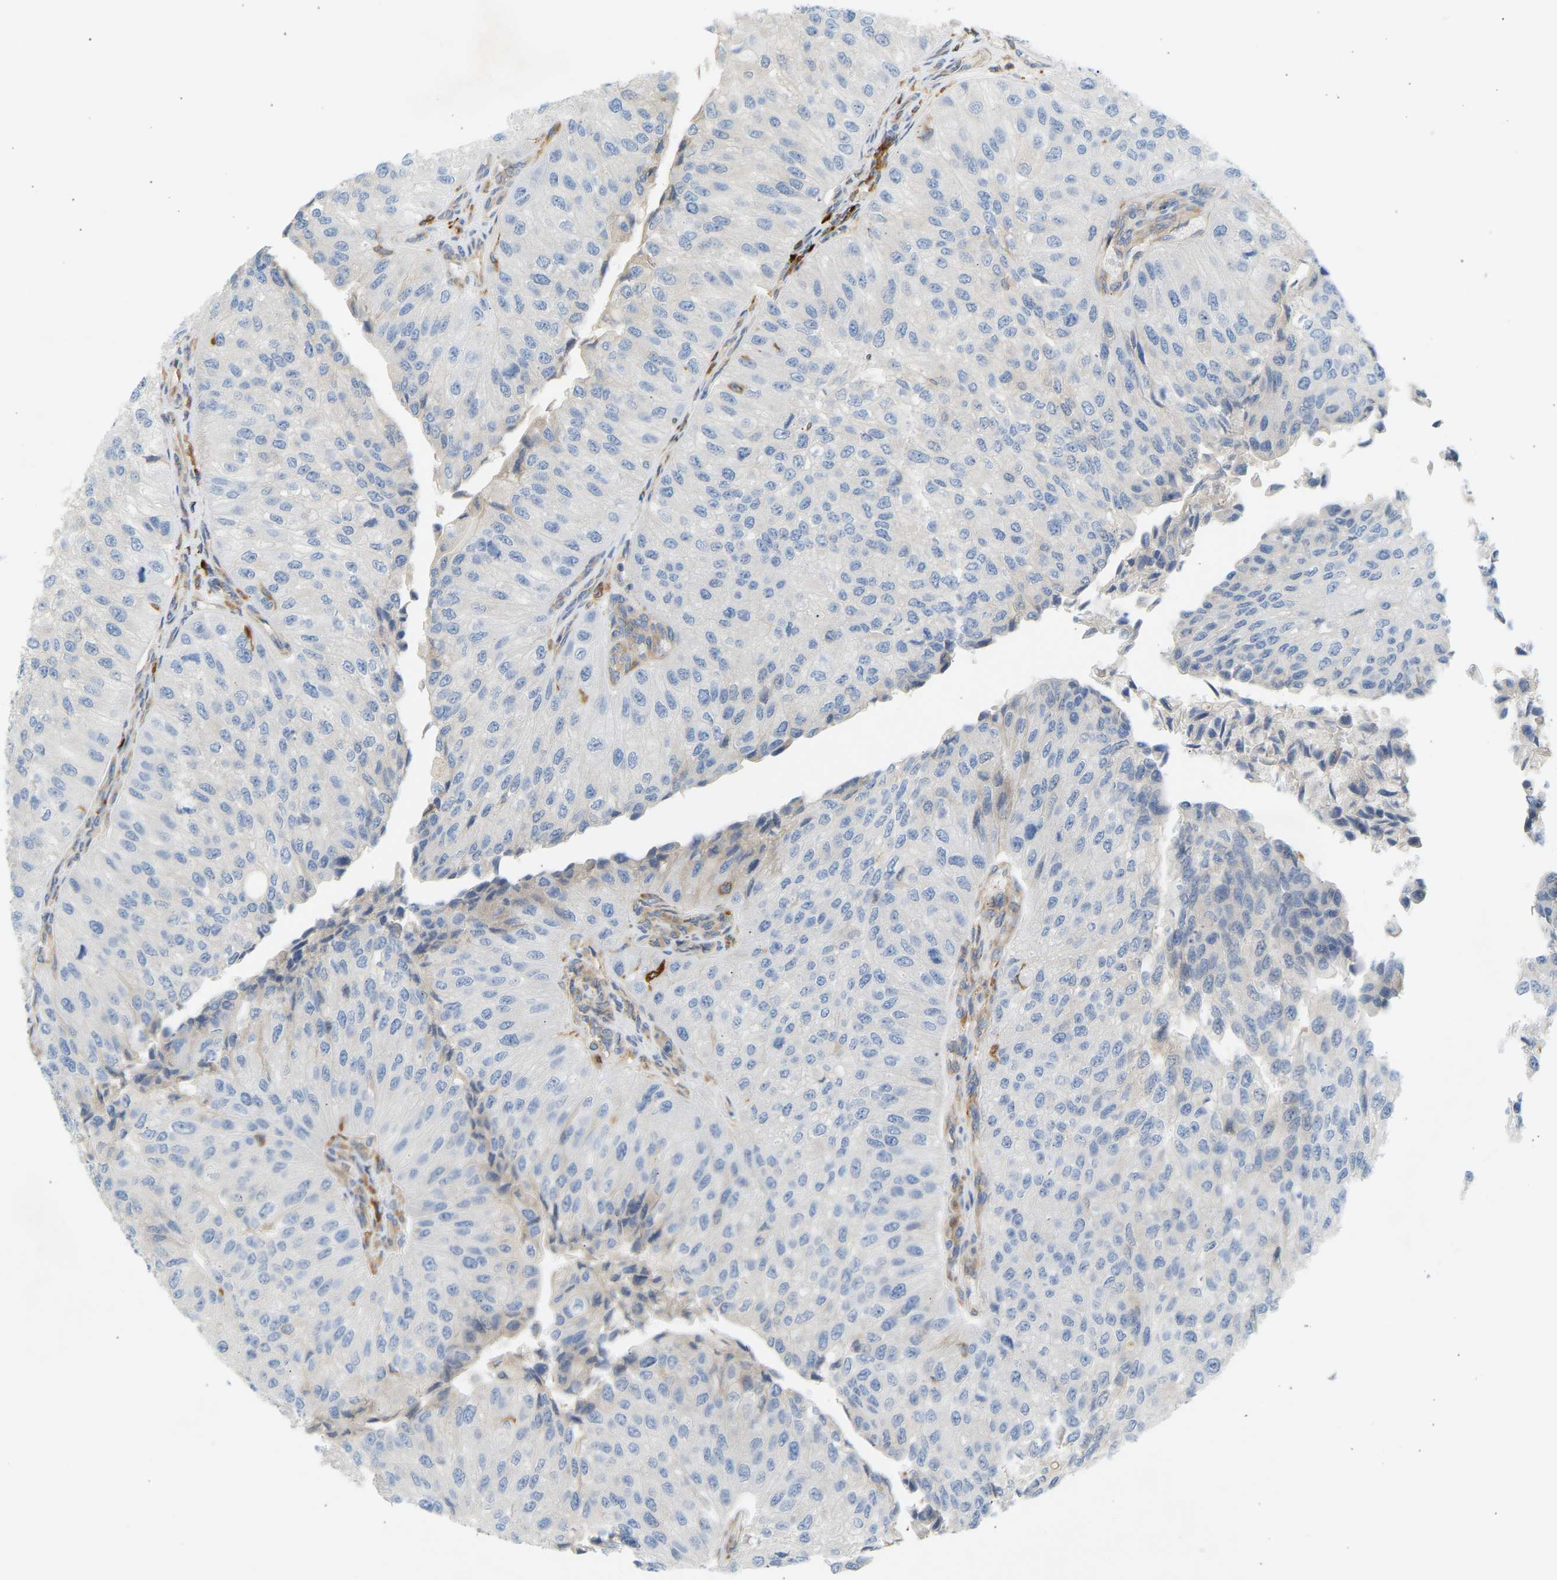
{"staining": {"intensity": "negative", "quantity": "none", "location": "none"}, "tissue": "urothelial cancer", "cell_type": "Tumor cells", "image_type": "cancer", "snomed": [{"axis": "morphology", "description": "Urothelial carcinoma, High grade"}, {"axis": "topography", "description": "Kidney"}, {"axis": "topography", "description": "Urinary bladder"}], "caption": "Immunohistochemistry (IHC) of human urothelial carcinoma (high-grade) exhibits no staining in tumor cells.", "gene": "FNBP1", "patient": {"sex": "male", "age": 77}}